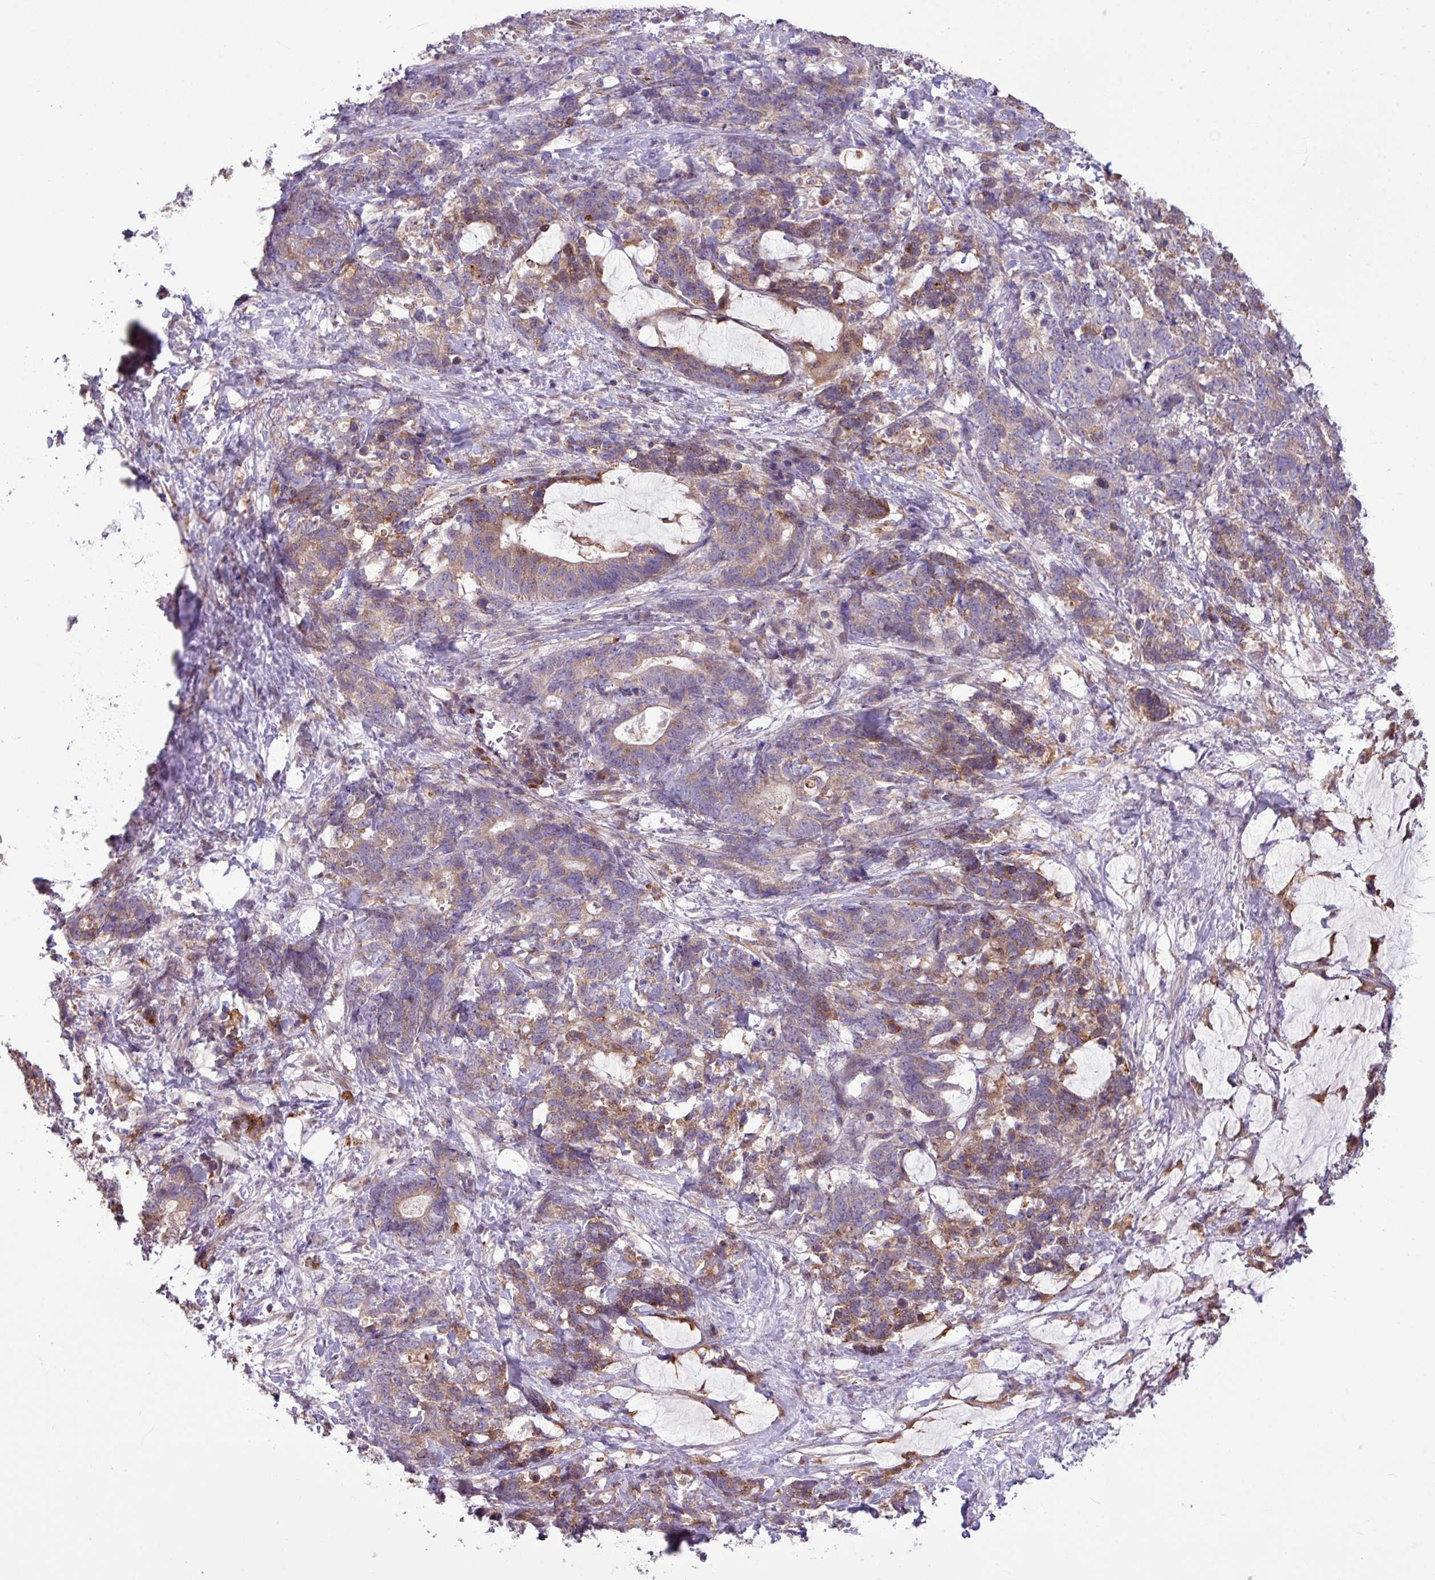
{"staining": {"intensity": "moderate", "quantity": "25%-75%", "location": "cytoplasmic/membranous"}, "tissue": "stomach cancer", "cell_type": "Tumor cells", "image_type": "cancer", "snomed": [{"axis": "morphology", "description": "Normal tissue, NOS"}, {"axis": "morphology", "description": "Adenocarcinoma, NOS"}, {"axis": "topography", "description": "Stomach"}], "caption": "DAB immunohistochemical staining of human stomach cancer reveals moderate cytoplasmic/membranous protein positivity in approximately 25%-75% of tumor cells.", "gene": "ARHGEF25", "patient": {"sex": "female", "age": 64}}